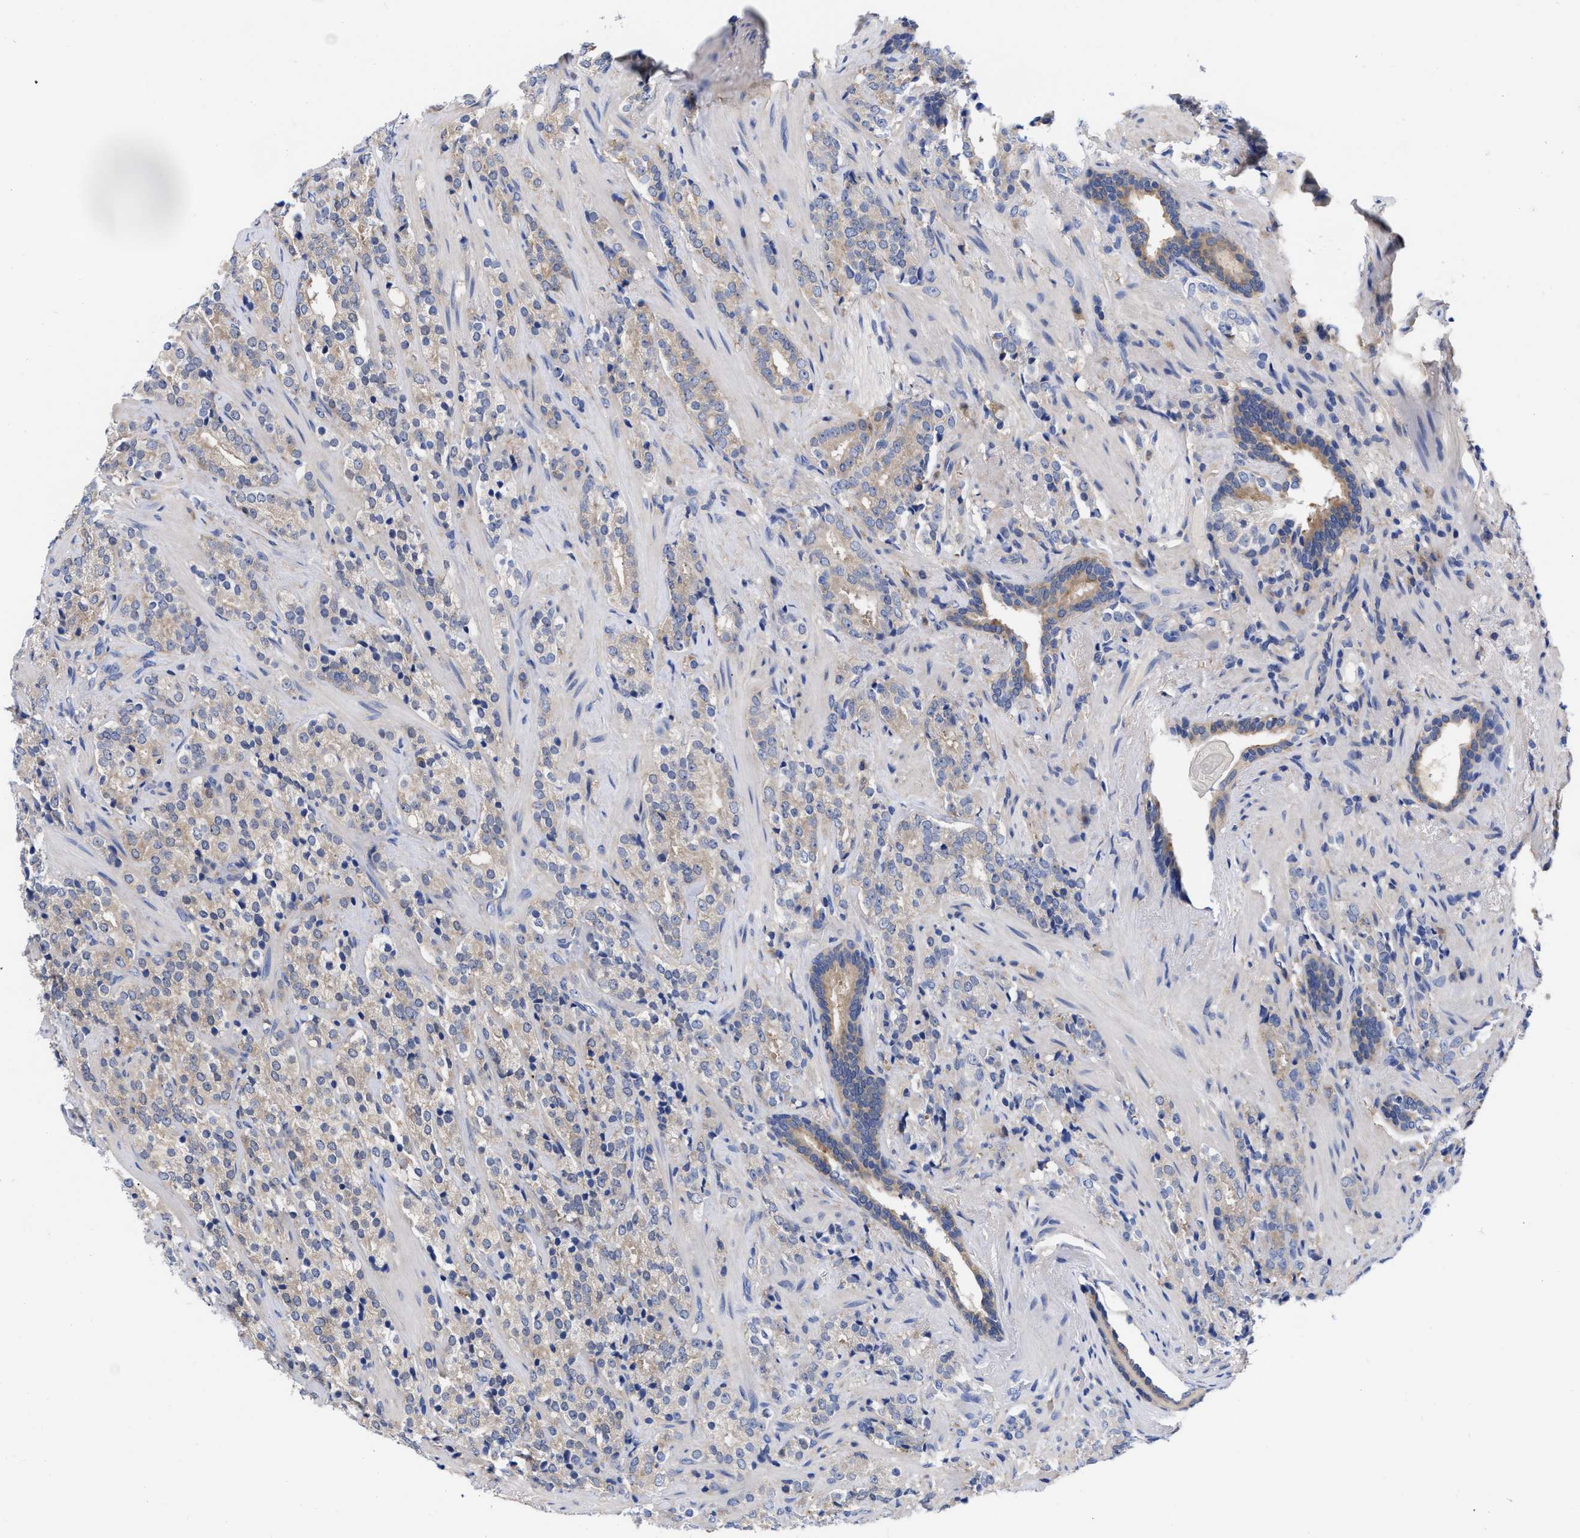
{"staining": {"intensity": "moderate", "quantity": ">75%", "location": "cytoplasmic/membranous"}, "tissue": "prostate cancer", "cell_type": "Tumor cells", "image_type": "cancer", "snomed": [{"axis": "morphology", "description": "Adenocarcinoma, High grade"}, {"axis": "topography", "description": "Prostate"}], "caption": "An IHC image of tumor tissue is shown. Protein staining in brown shows moderate cytoplasmic/membranous positivity in prostate adenocarcinoma (high-grade) within tumor cells.", "gene": "RBKS", "patient": {"sex": "male", "age": 71}}